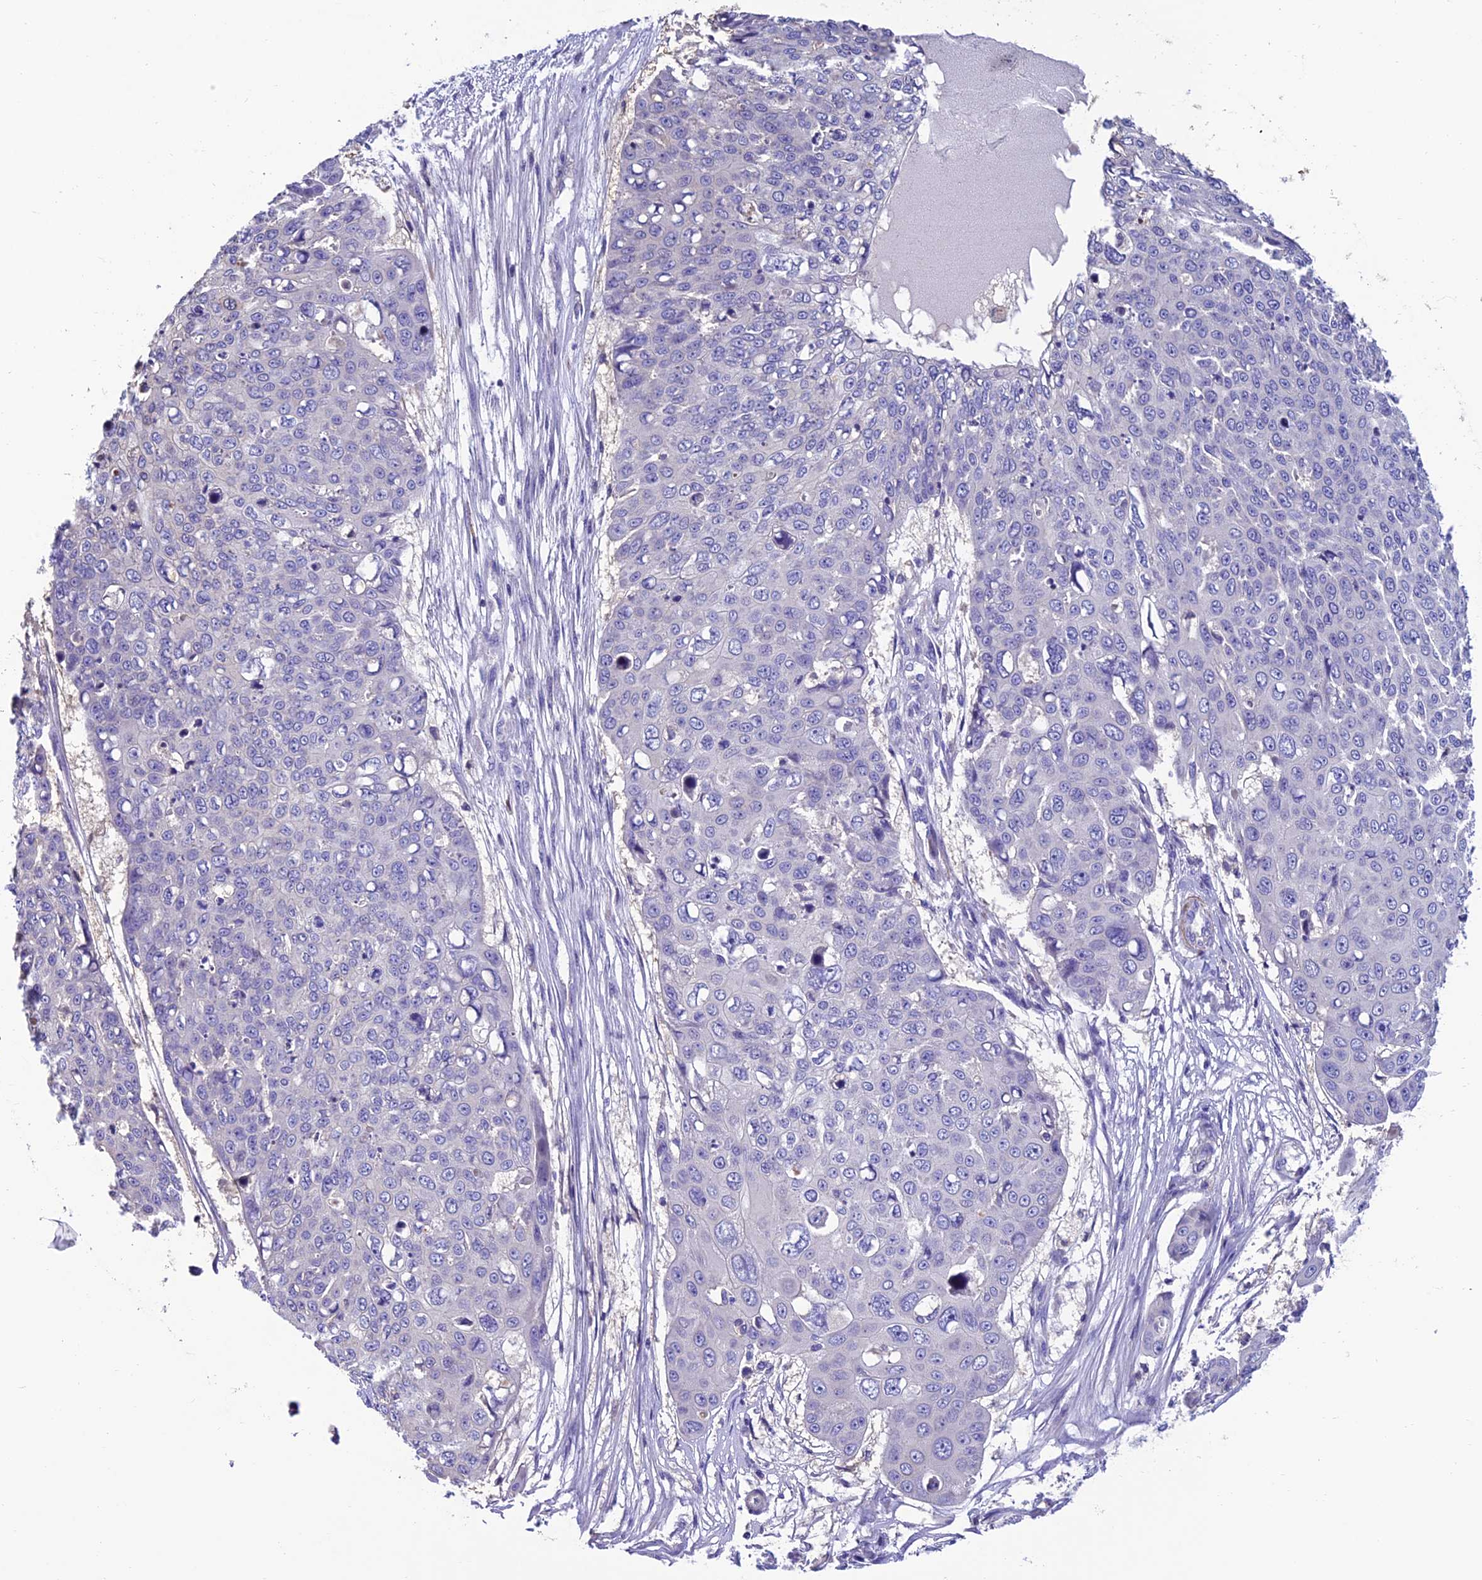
{"staining": {"intensity": "negative", "quantity": "none", "location": "none"}, "tissue": "skin cancer", "cell_type": "Tumor cells", "image_type": "cancer", "snomed": [{"axis": "morphology", "description": "Squamous cell carcinoma, NOS"}, {"axis": "topography", "description": "Skin"}], "caption": "Immunohistochemical staining of human skin cancer (squamous cell carcinoma) displays no significant staining in tumor cells. Brightfield microscopy of immunohistochemistry (IHC) stained with DAB (brown) and hematoxylin (blue), captured at high magnification.", "gene": "FAM178B", "patient": {"sex": "male", "age": 71}}